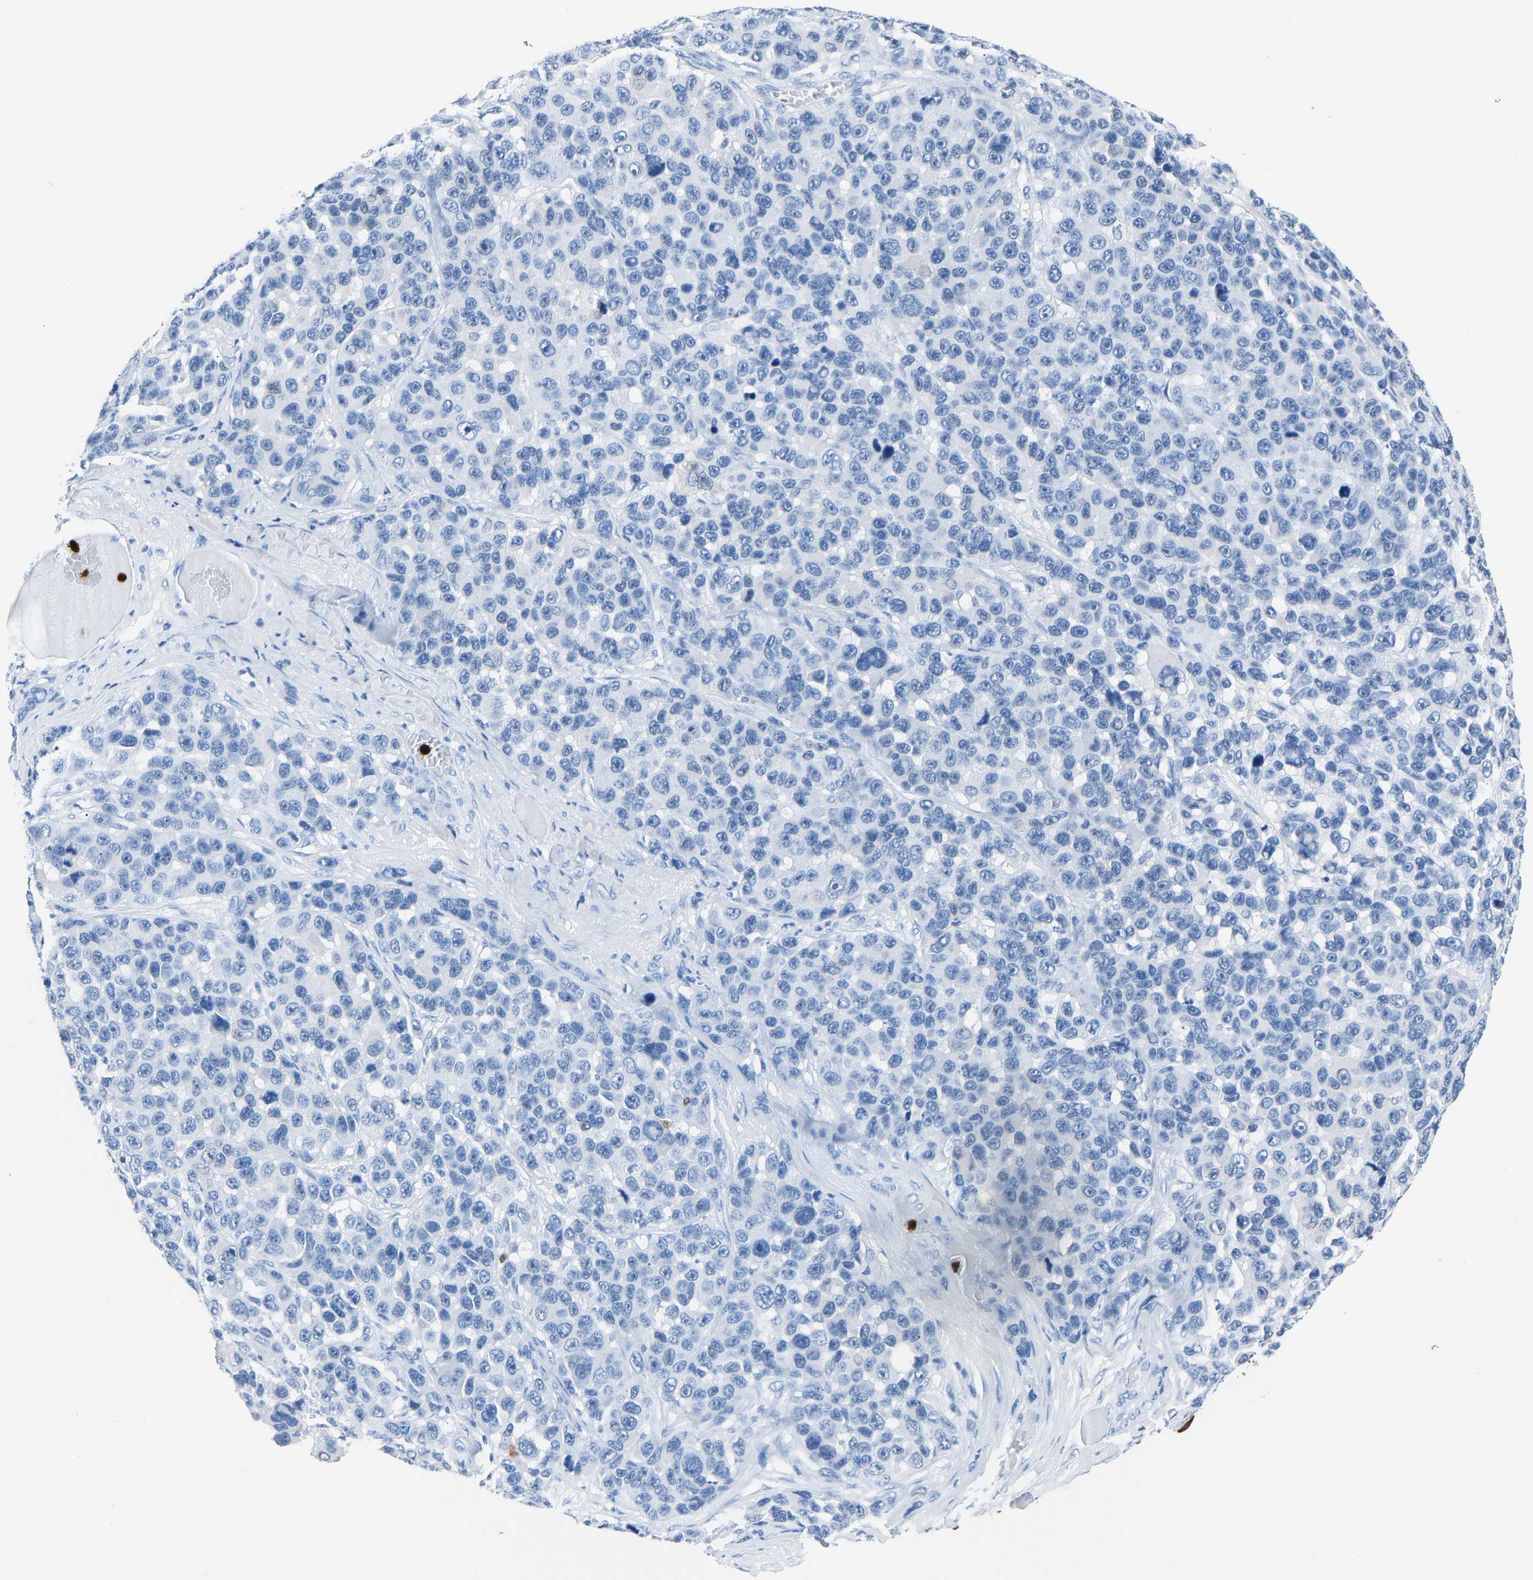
{"staining": {"intensity": "negative", "quantity": "none", "location": "none"}, "tissue": "melanoma", "cell_type": "Tumor cells", "image_type": "cancer", "snomed": [{"axis": "morphology", "description": "Malignant melanoma, NOS"}, {"axis": "topography", "description": "Skin"}], "caption": "High magnification brightfield microscopy of malignant melanoma stained with DAB (3,3'-diaminobenzidine) (brown) and counterstained with hematoxylin (blue): tumor cells show no significant expression.", "gene": "S100P", "patient": {"sex": "male", "age": 53}}